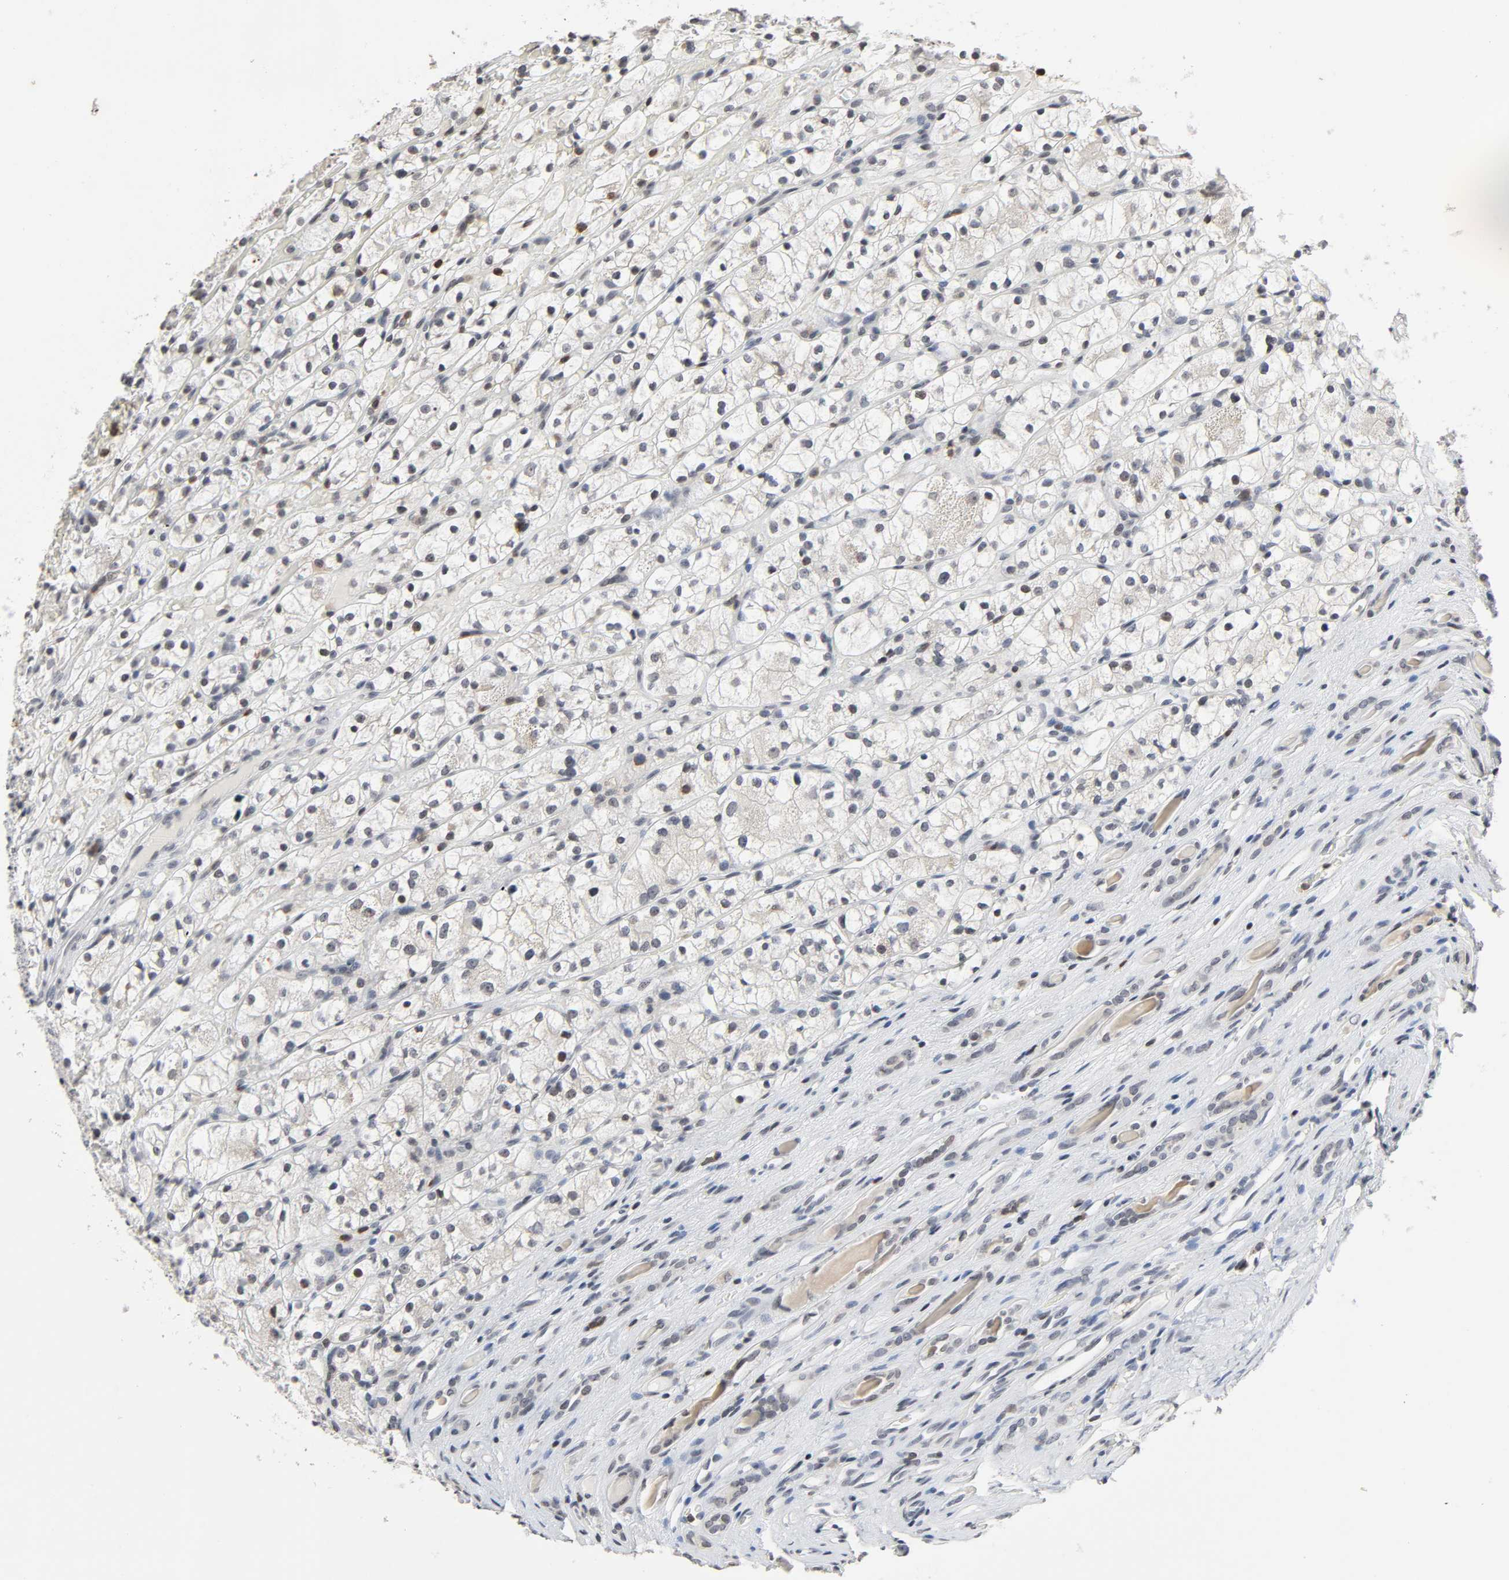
{"staining": {"intensity": "negative", "quantity": "none", "location": "none"}, "tissue": "renal cancer", "cell_type": "Tumor cells", "image_type": "cancer", "snomed": [{"axis": "morphology", "description": "Adenocarcinoma, NOS"}, {"axis": "topography", "description": "Kidney"}], "caption": "Tumor cells show no significant protein staining in adenocarcinoma (renal).", "gene": "STK4", "patient": {"sex": "female", "age": 60}}